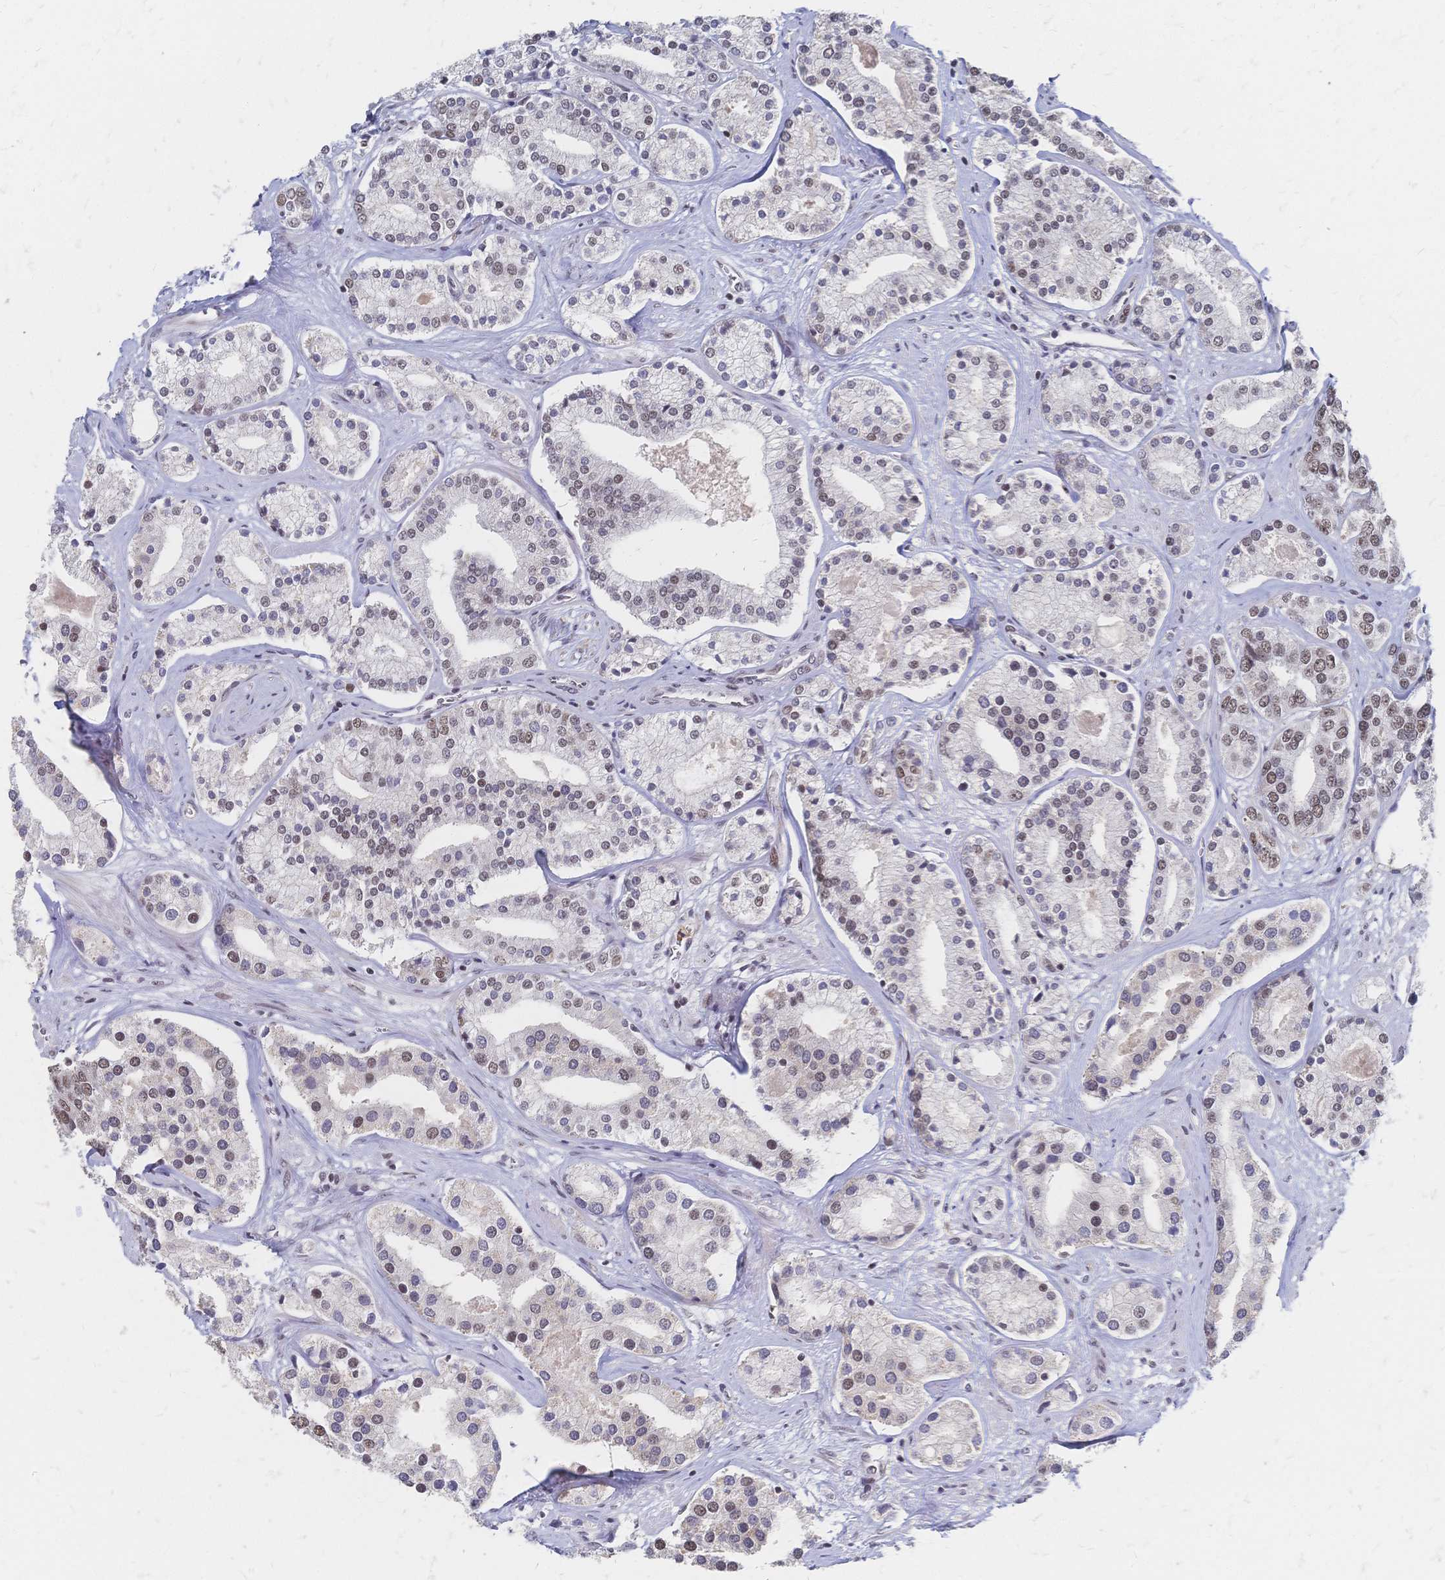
{"staining": {"intensity": "moderate", "quantity": "25%-75%", "location": "nuclear"}, "tissue": "prostate cancer", "cell_type": "Tumor cells", "image_type": "cancer", "snomed": [{"axis": "morphology", "description": "Adenocarcinoma, High grade"}, {"axis": "topography", "description": "Prostate"}], "caption": "This histopathology image demonstrates adenocarcinoma (high-grade) (prostate) stained with immunohistochemistry (IHC) to label a protein in brown. The nuclear of tumor cells show moderate positivity for the protein. Nuclei are counter-stained blue.", "gene": "NELFA", "patient": {"sex": "male", "age": 58}}